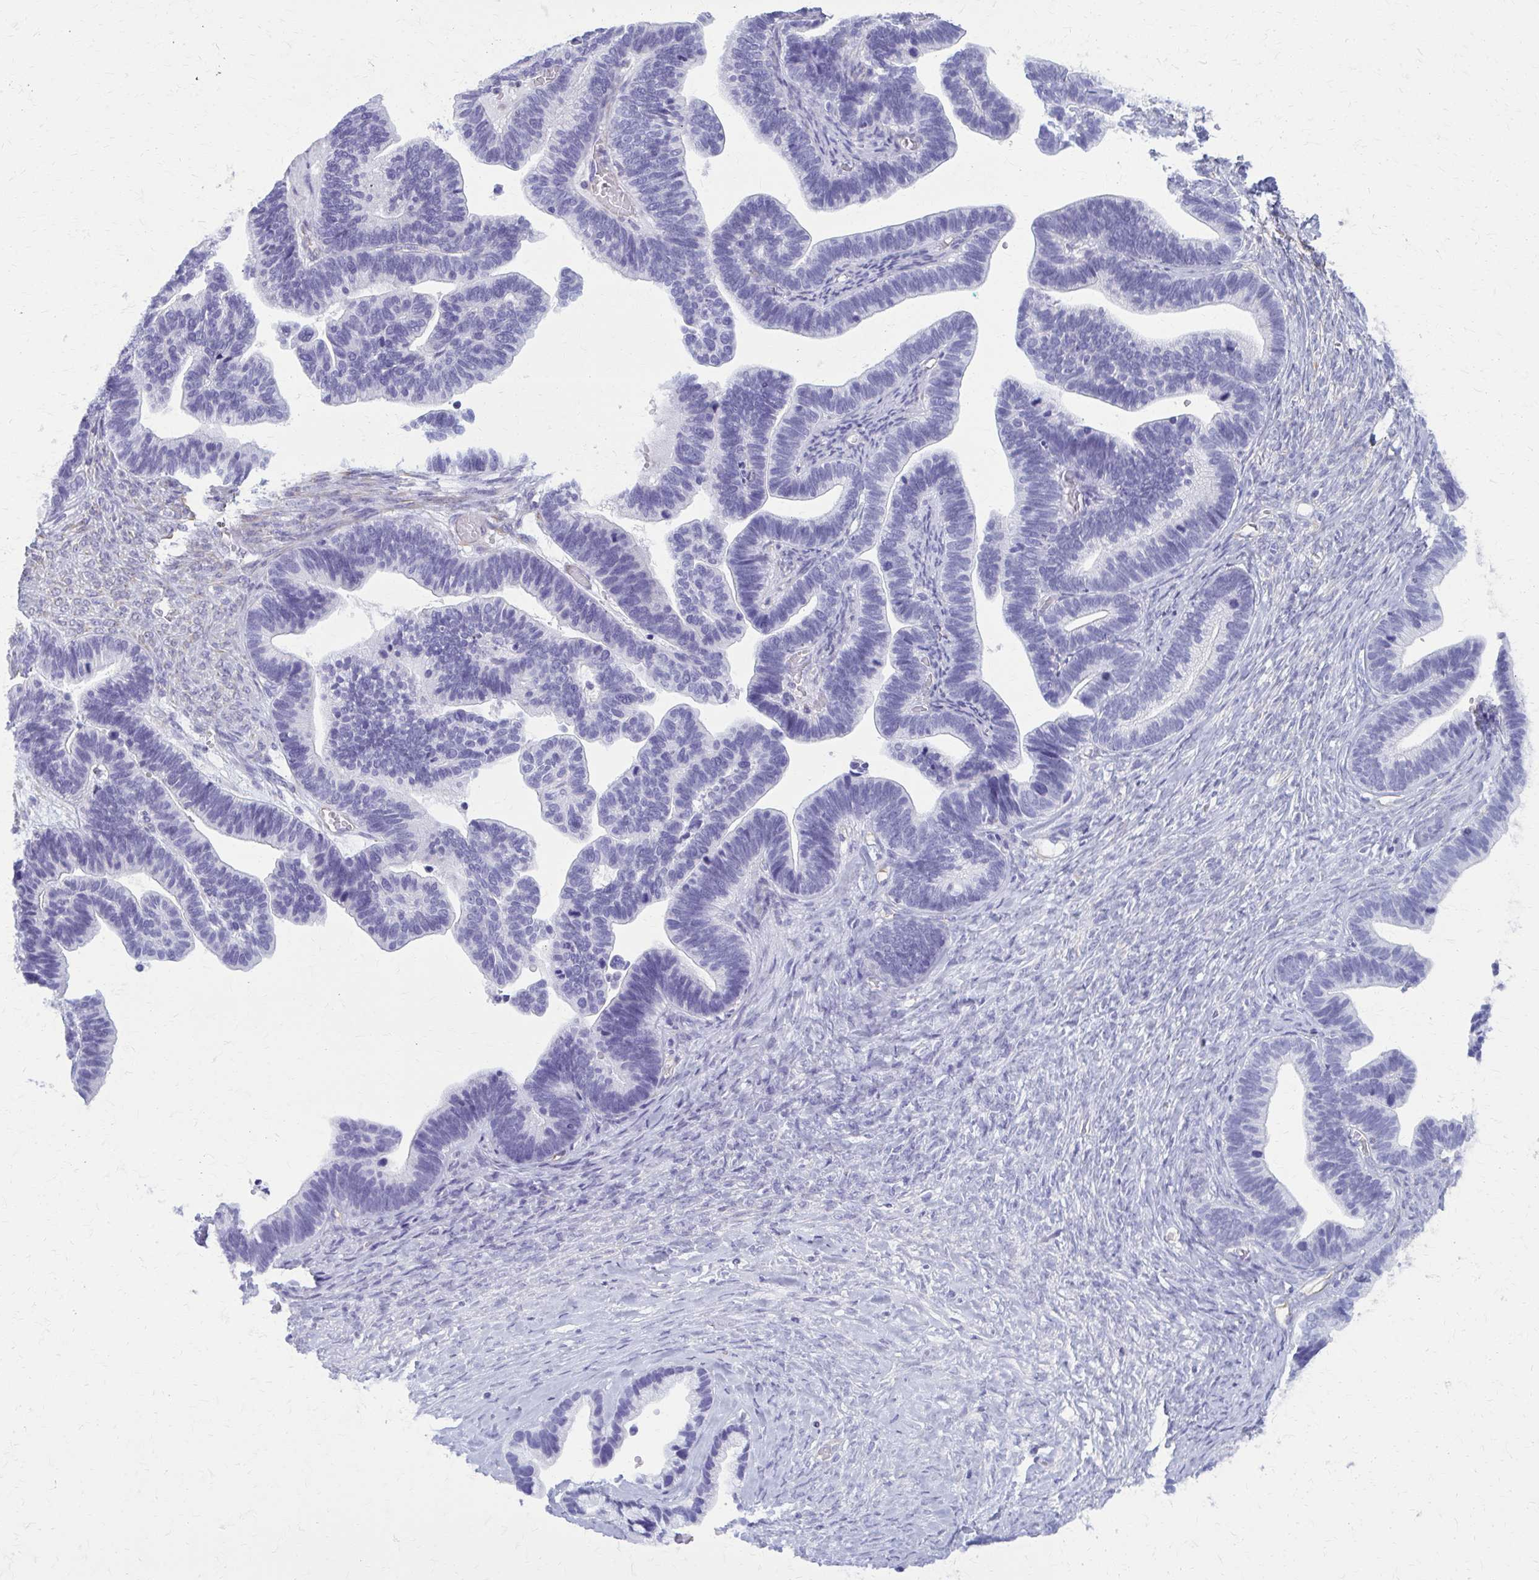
{"staining": {"intensity": "negative", "quantity": "none", "location": "none"}, "tissue": "ovarian cancer", "cell_type": "Tumor cells", "image_type": "cancer", "snomed": [{"axis": "morphology", "description": "Cystadenocarcinoma, serous, NOS"}, {"axis": "topography", "description": "Ovary"}], "caption": "A histopathology image of human ovarian cancer (serous cystadenocarcinoma) is negative for staining in tumor cells.", "gene": "GFAP", "patient": {"sex": "female", "age": 56}}